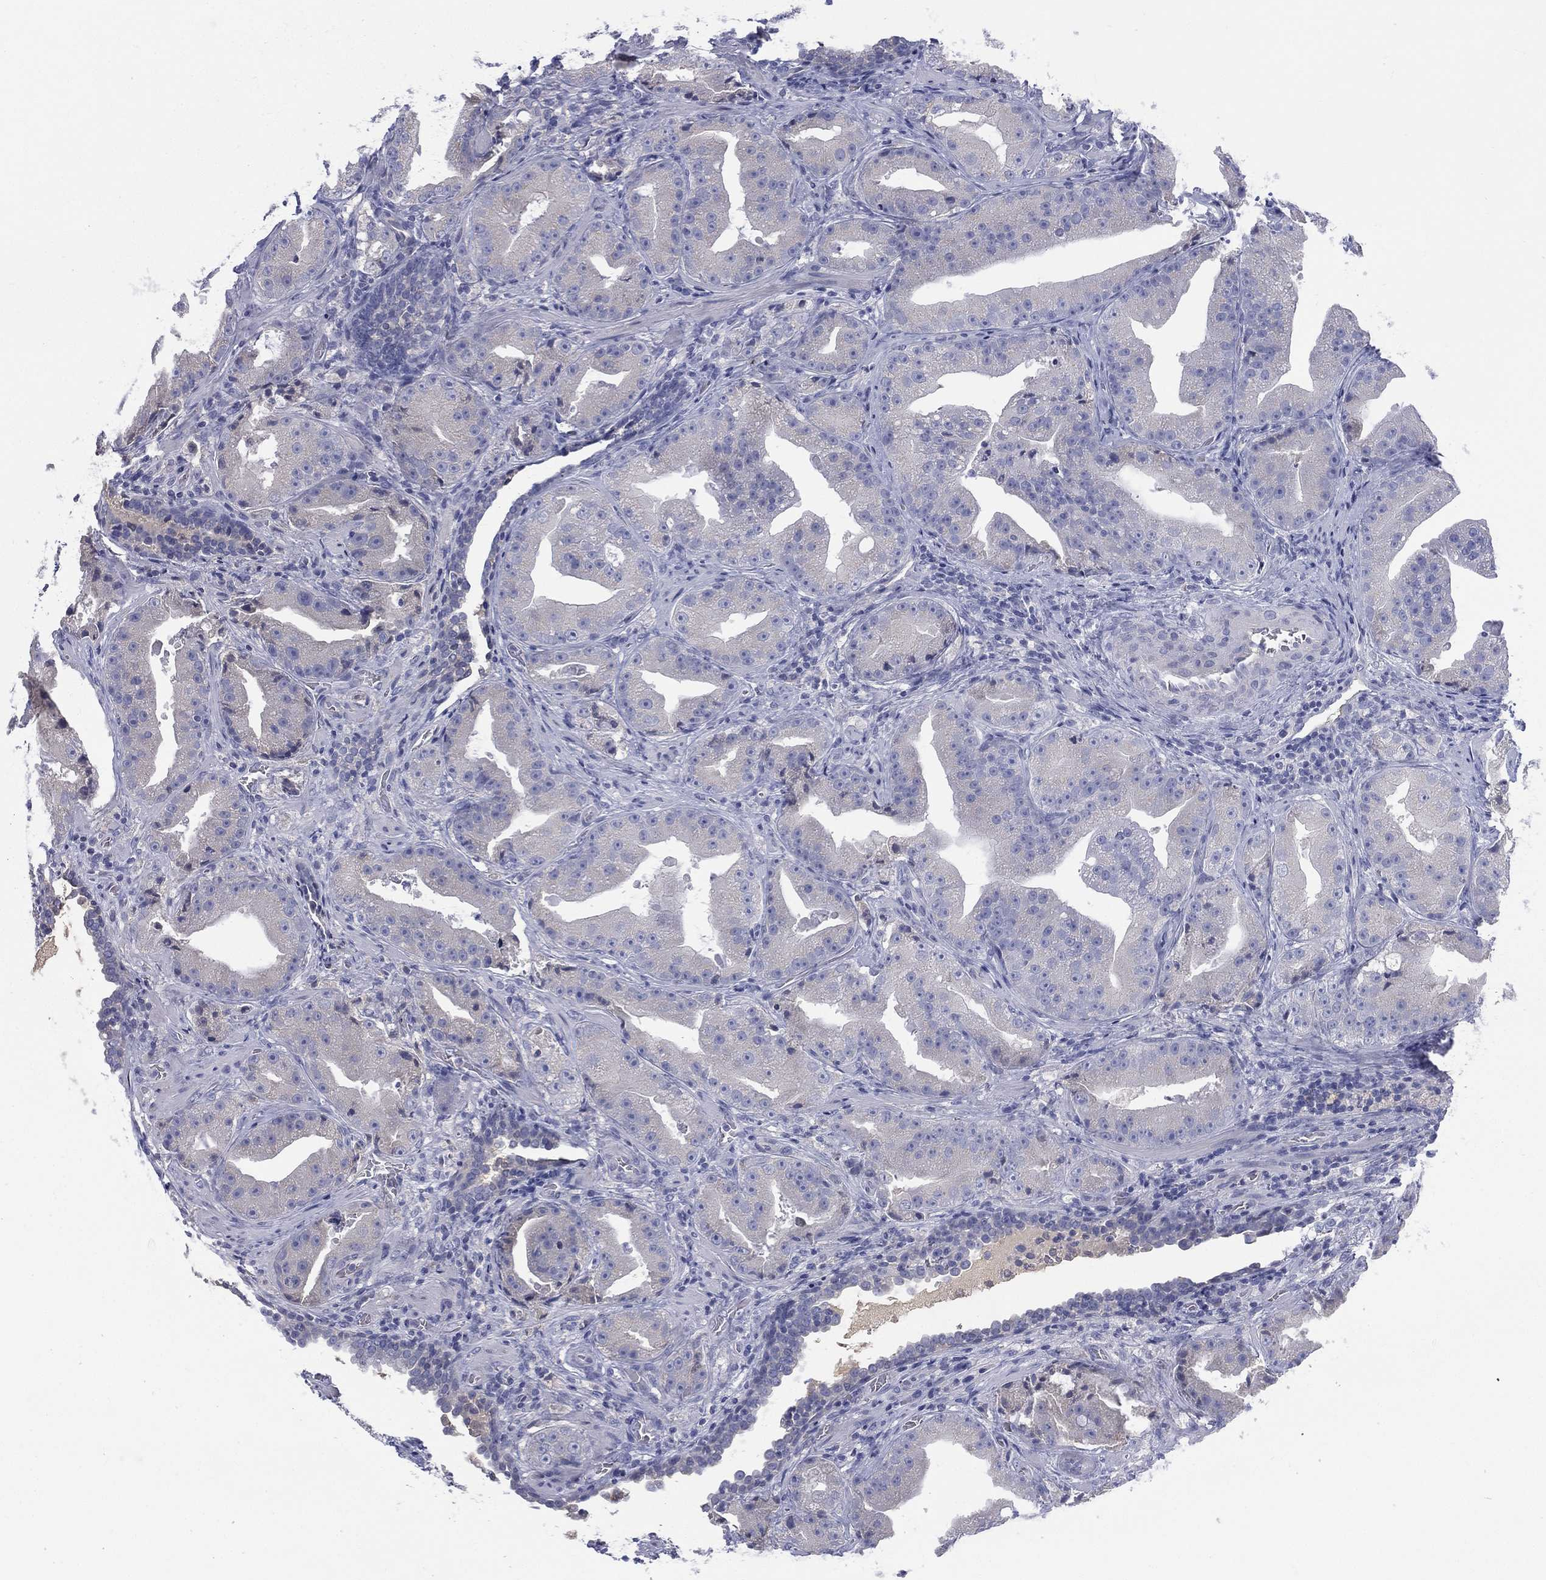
{"staining": {"intensity": "negative", "quantity": "none", "location": "none"}, "tissue": "prostate cancer", "cell_type": "Tumor cells", "image_type": "cancer", "snomed": [{"axis": "morphology", "description": "Adenocarcinoma, Low grade"}, {"axis": "topography", "description": "Prostate"}], "caption": "Tumor cells show no significant protein staining in prostate cancer (adenocarcinoma (low-grade)). (Immunohistochemistry (ihc), brightfield microscopy, high magnification).", "gene": "CYP2D6", "patient": {"sex": "male", "age": 62}}